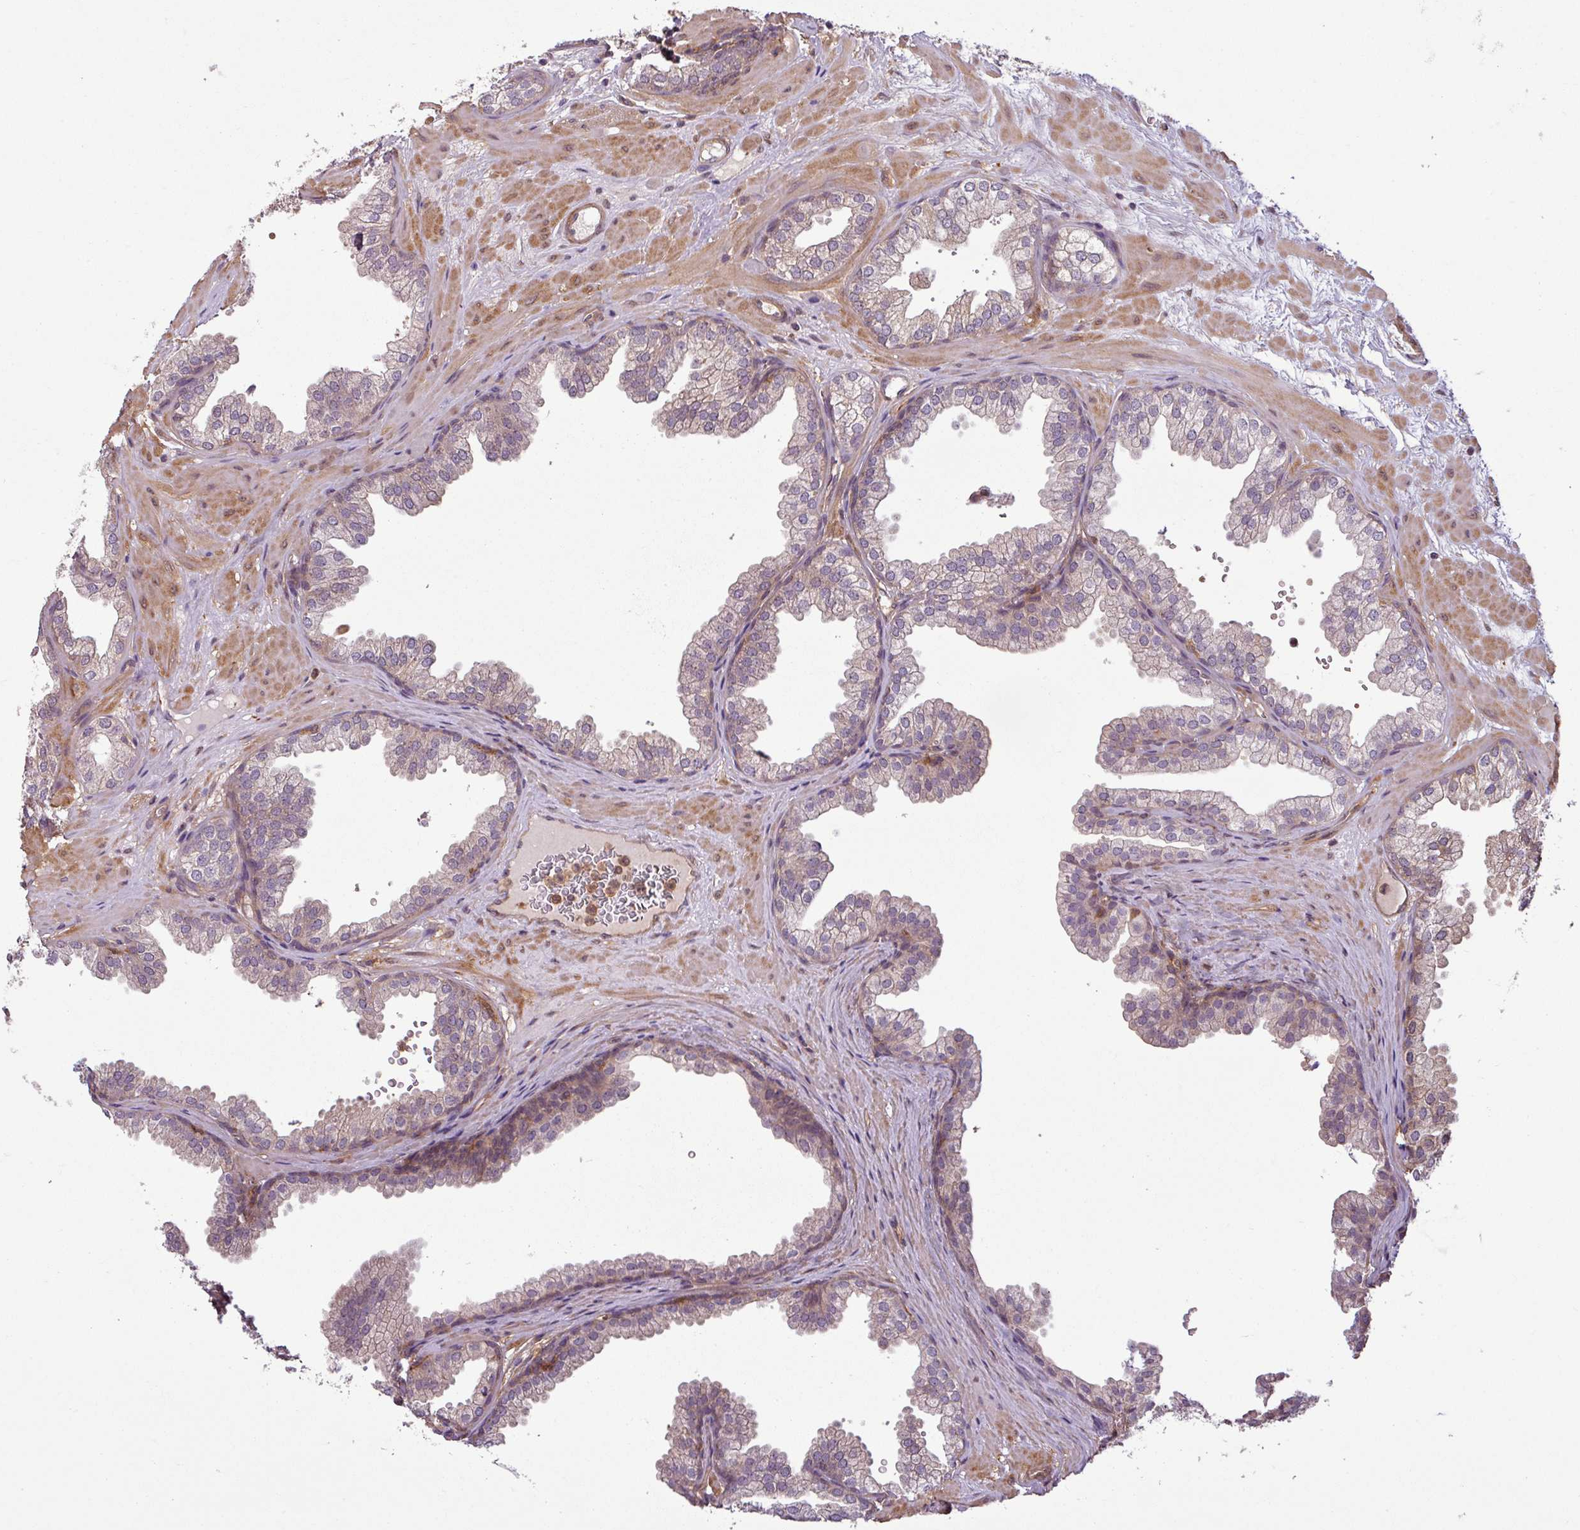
{"staining": {"intensity": "weak", "quantity": "25%-75%", "location": "cytoplasmic/membranous"}, "tissue": "prostate", "cell_type": "Glandular cells", "image_type": "normal", "snomed": [{"axis": "morphology", "description": "Normal tissue, NOS"}, {"axis": "topography", "description": "Prostate"}], "caption": "Immunohistochemical staining of benign human prostate reveals low levels of weak cytoplasmic/membranous expression in approximately 25%-75% of glandular cells. Ihc stains the protein in brown and the nuclei are stained blue.", "gene": "SH3BGRL", "patient": {"sex": "male", "age": 37}}